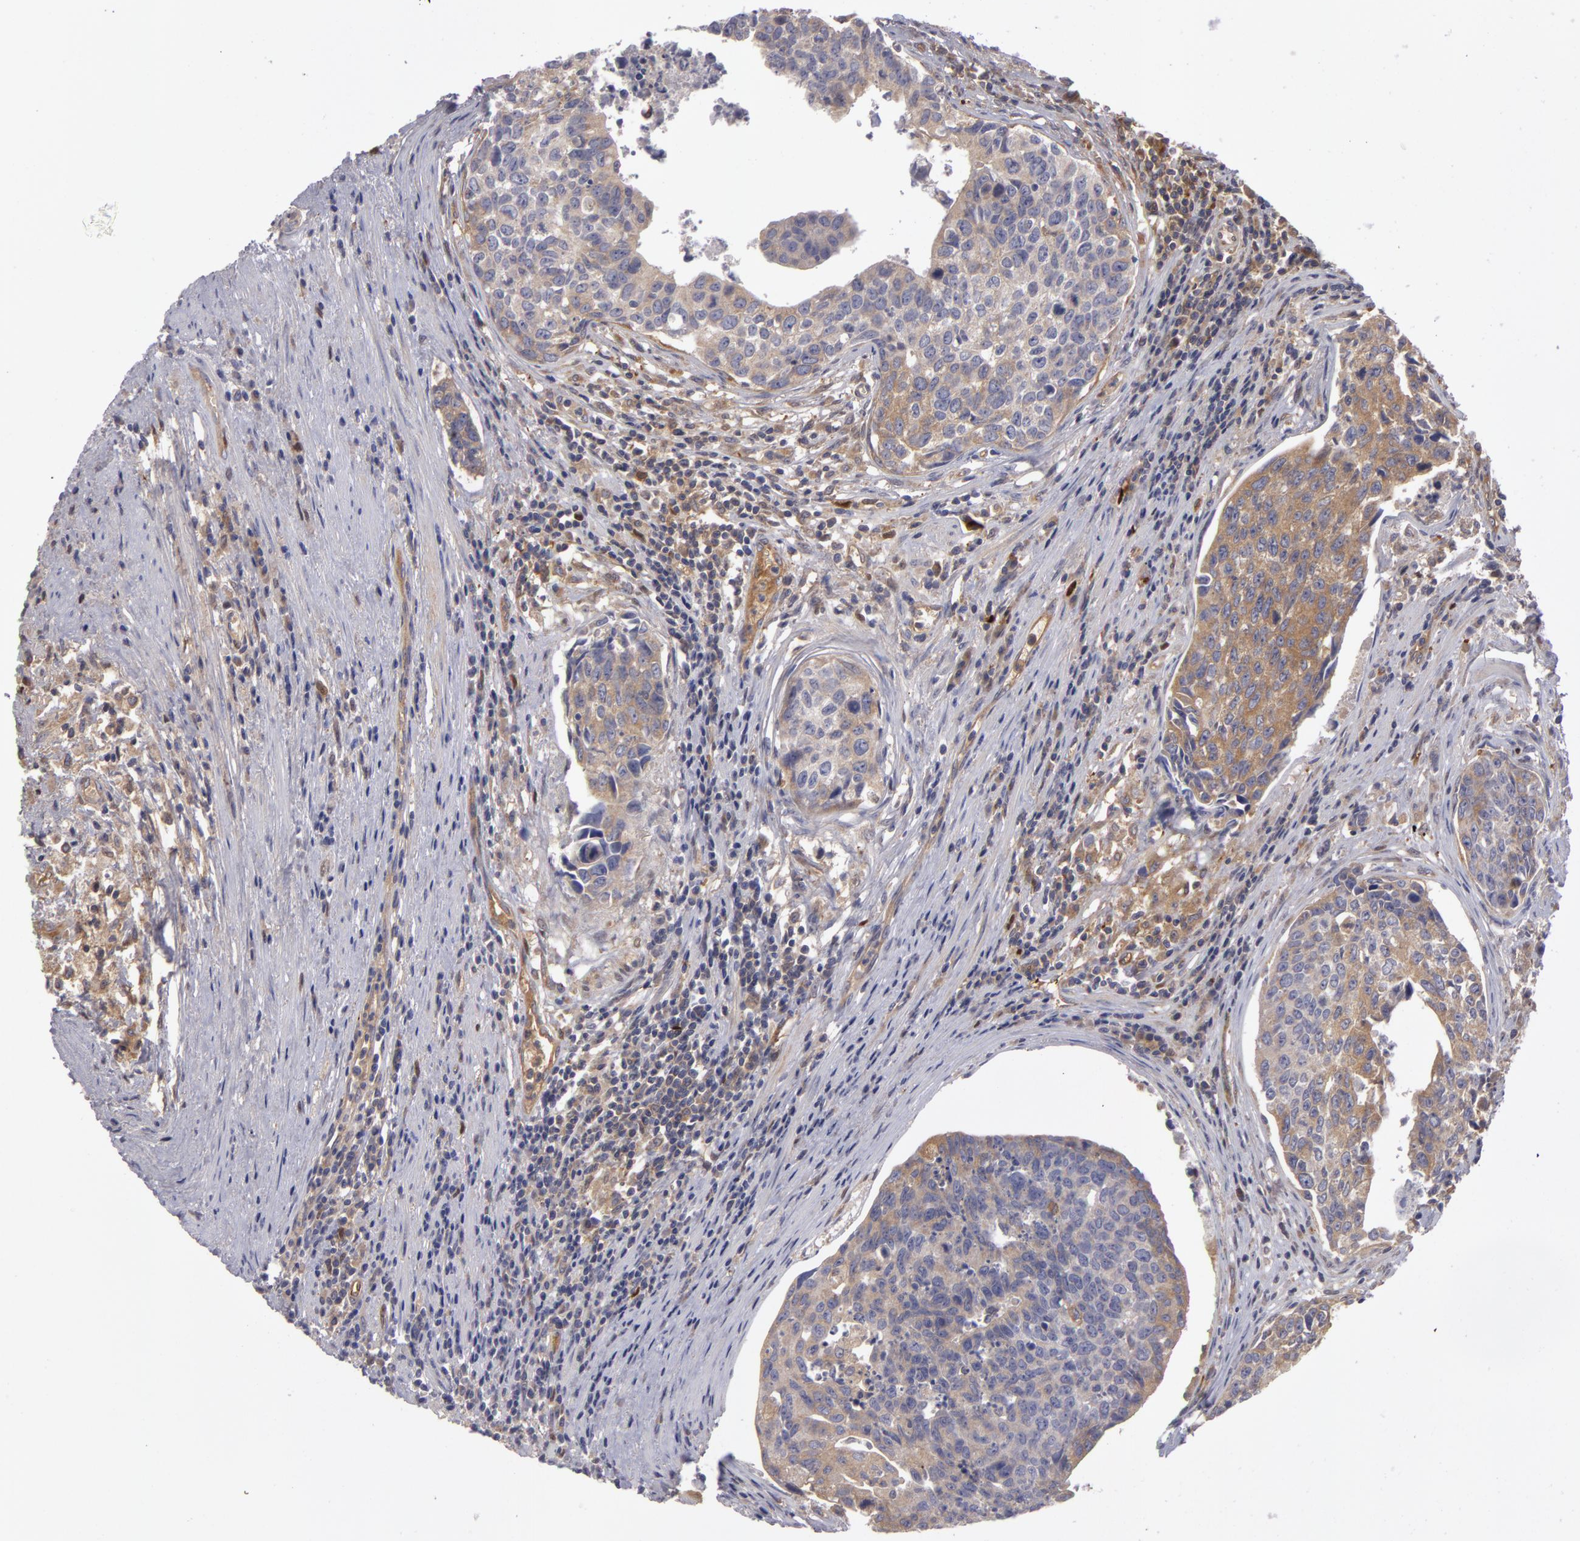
{"staining": {"intensity": "weak", "quantity": "<25%", "location": "cytoplasmic/membranous"}, "tissue": "urothelial cancer", "cell_type": "Tumor cells", "image_type": "cancer", "snomed": [{"axis": "morphology", "description": "Urothelial carcinoma, High grade"}, {"axis": "topography", "description": "Urinary bladder"}], "caption": "The histopathology image exhibits no significant staining in tumor cells of urothelial cancer.", "gene": "ZNF229", "patient": {"sex": "male", "age": 81}}